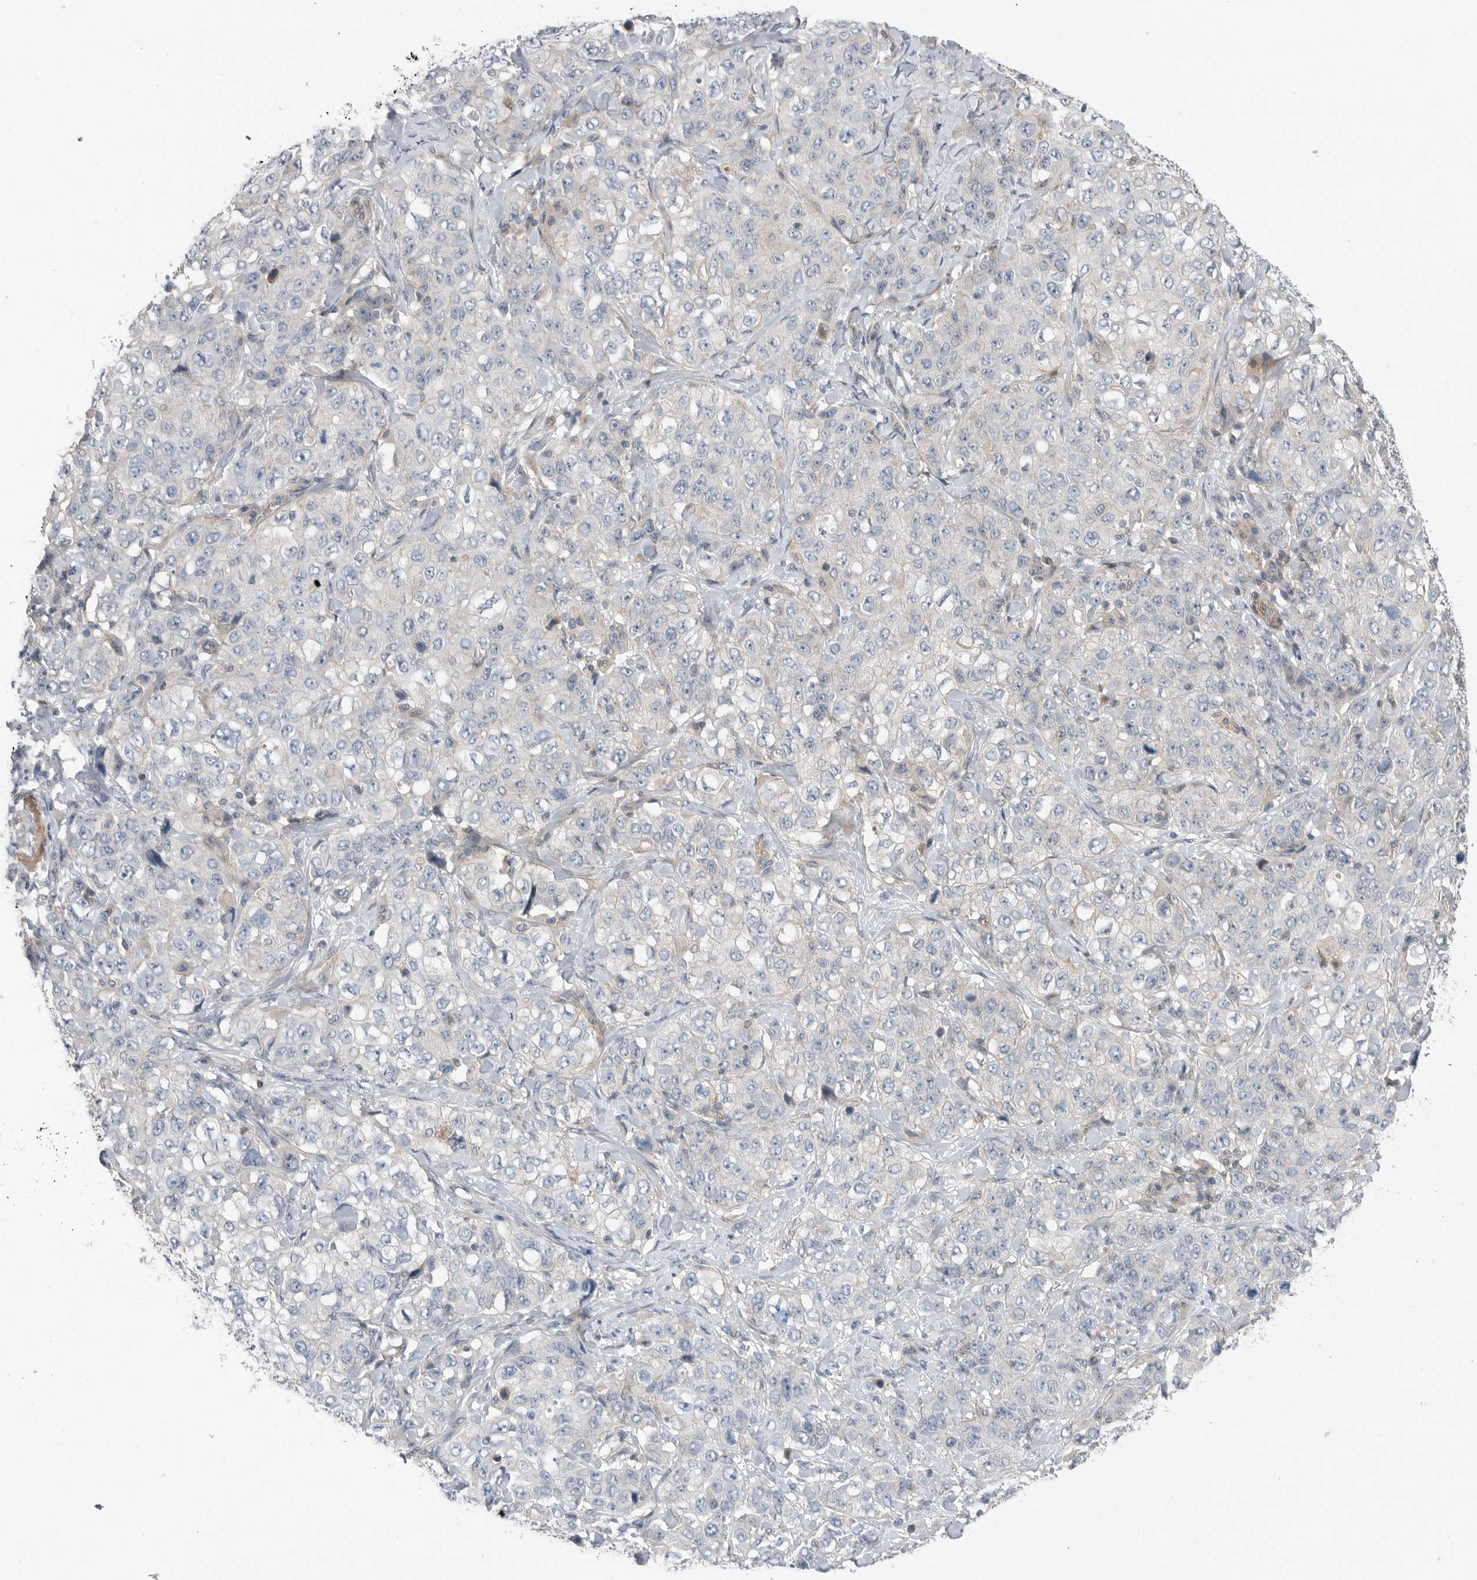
{"staining": {"intensity": "negative", "quantity": "none", "location": "none"}, "tissue": "stomach cancer", "cell_type": "Tumor cells", "image_type": "cancer", "snomed": [{"axis": "morphology", "description": "Adenocarcinoma, NOS"}, {"axis": "topography", "description": "Stomach"}], "caption": "Stomach cancer (adenocarcinoma) was stained to show a protein in brown. There is no significant expression in tumor cells.", "gene": "PEAK1", "patient": {"sex": "male", "age": 48}}